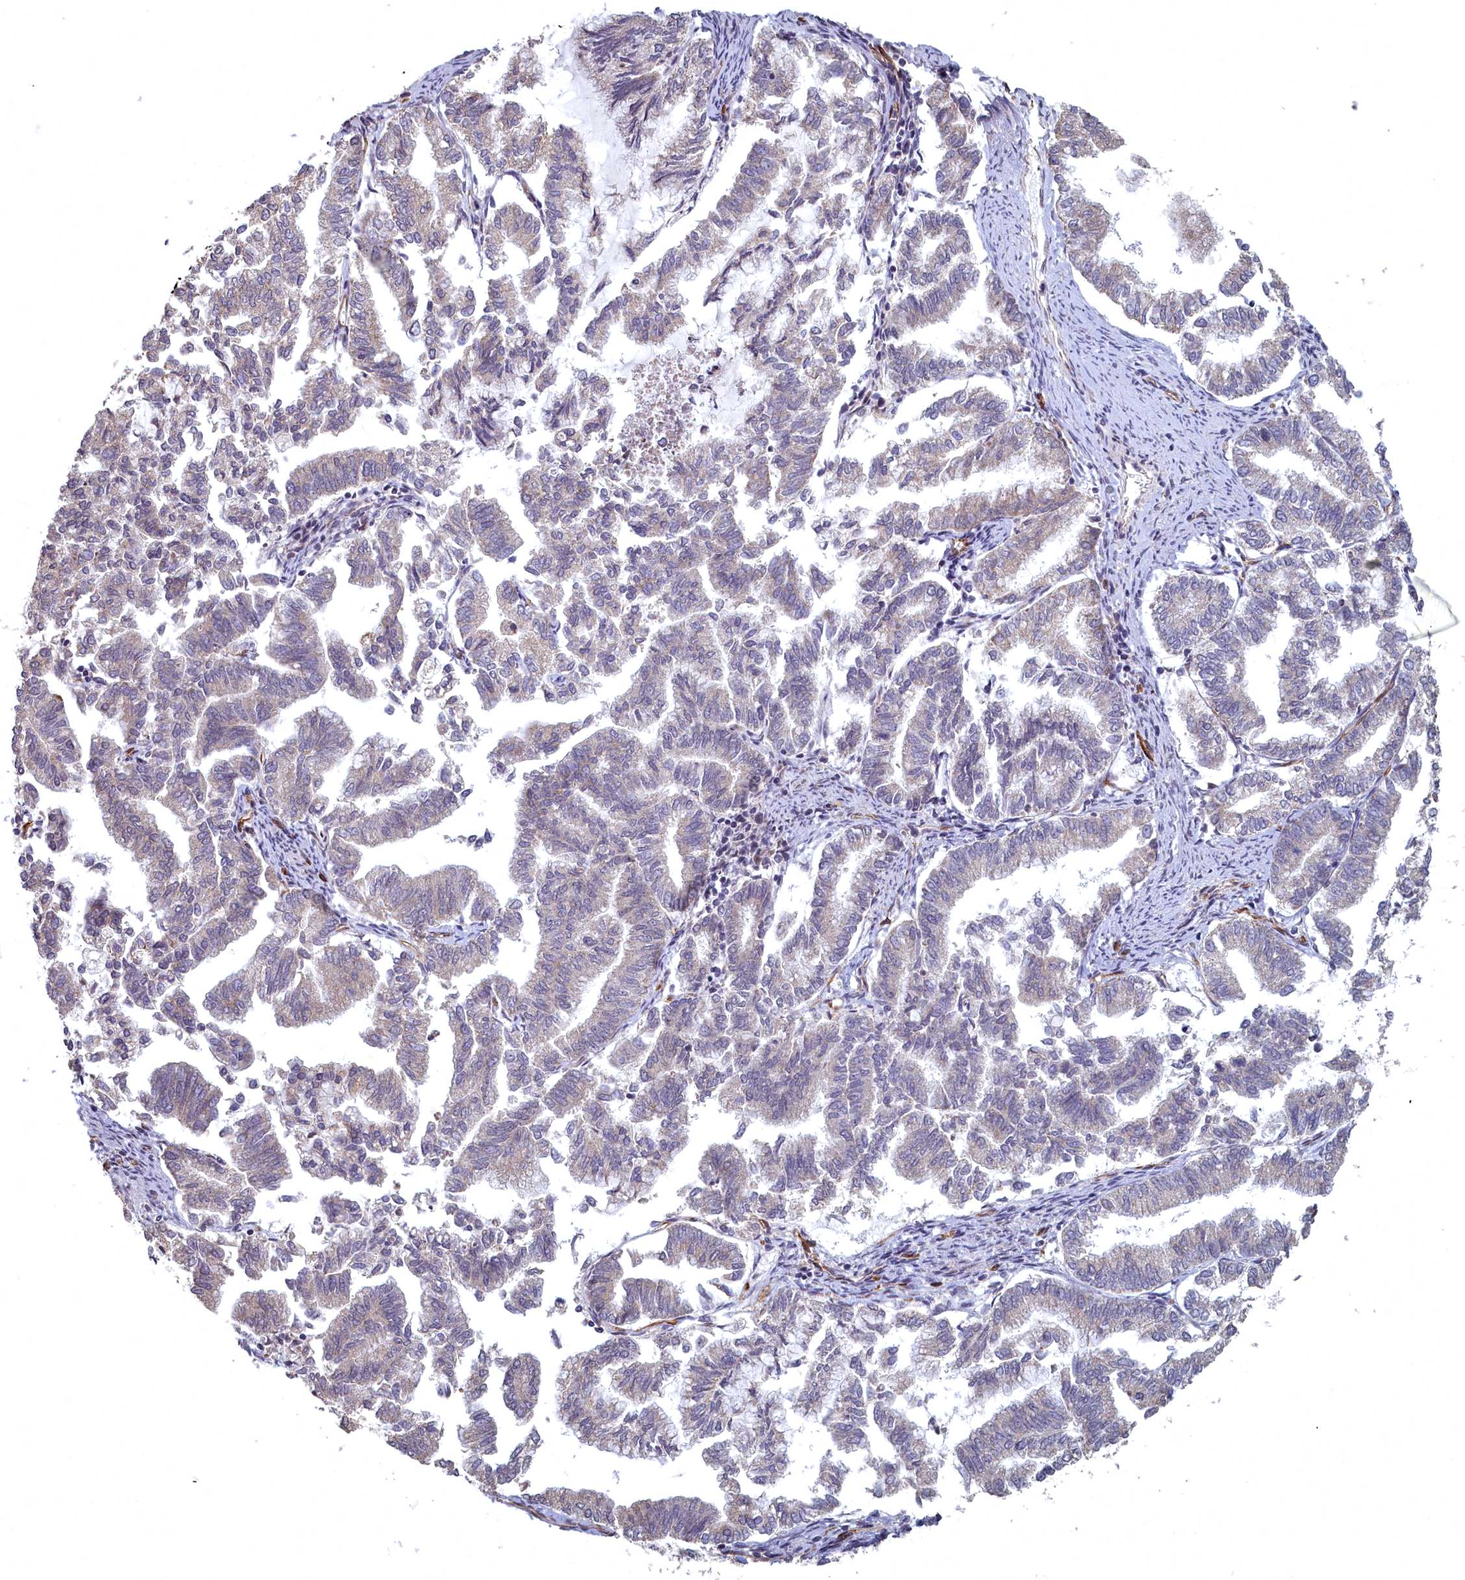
{"staining": {"intensity": "weak", "quantity": "<25%", "location": "cytoplasmic/membranous"}, "tissue": "endometrial cancer", "cell_type": "Tumor cells", "image_type": "cancer", "snomed": [{"axis": "morphology", "description": "Adenocarcinoma, NOS"}, {"axis": "topography", "description": "Endometrium"}], "caption": "Tumor cells are negative for protein expression in human adenocarcinoma (endometrial). (IHC, brightfield microscopy, high magnification).", "gene": "TSPYL4", "patient": {"sex": "female", "age": 79}}